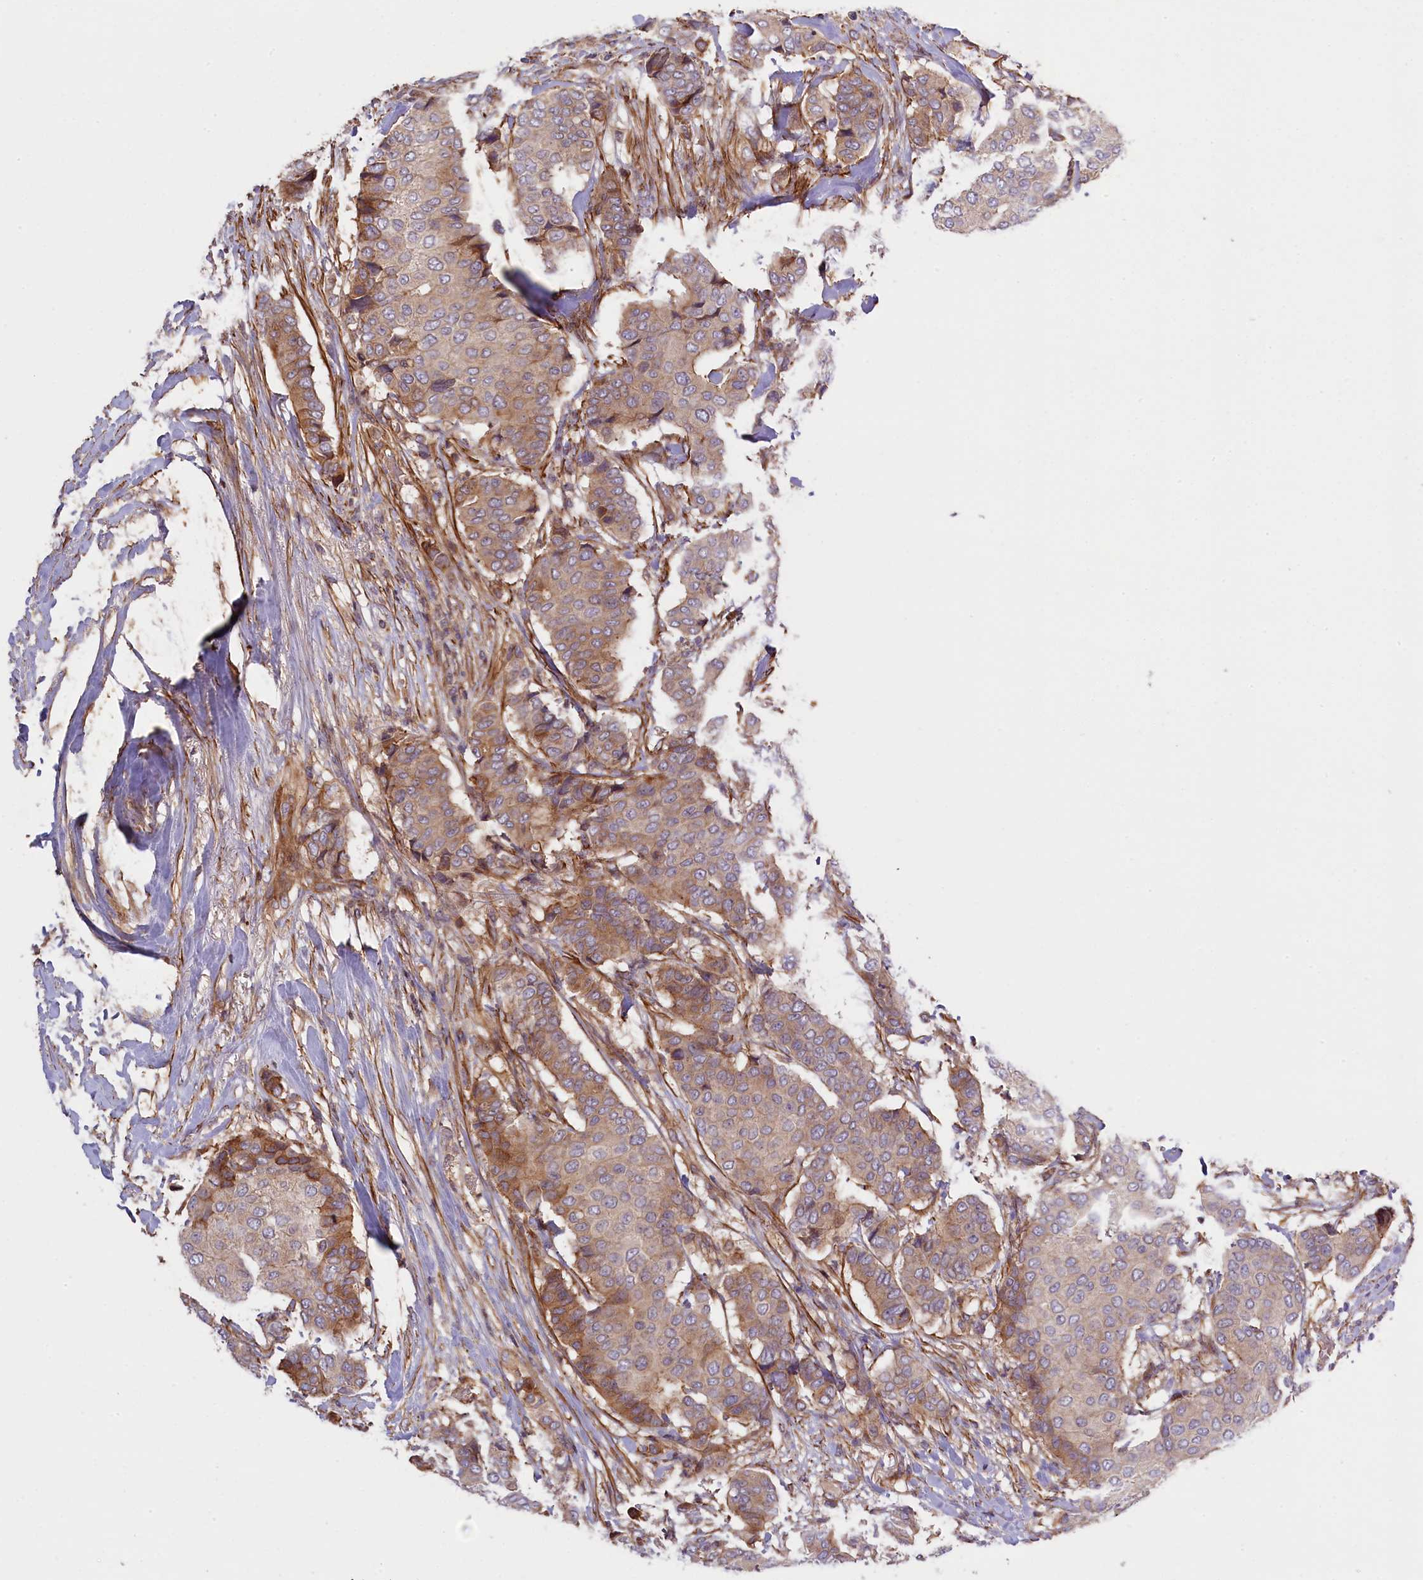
{"staining": {"intensity": "moderate", "quantity": "25%-75%", "location": "cytoplasmic/membranous"}, "tissue": "breast cancer", "cell_type": "Tumor cells", "image_type": "cancer", "snomed": [{"axis": "morphology", "description": "Duct carcinoma"}, {"axis": "topography", "description": "Breast"}], "caption": "This histopathology image shows immunohistochemistry (IHC) staining of breast cancer, with medium moderate cytoplasmic/membranous positivity in about 25%-75% of tumor cells.", "gene": "FUZ", "patient": {"sex": "female", "age": 75}}